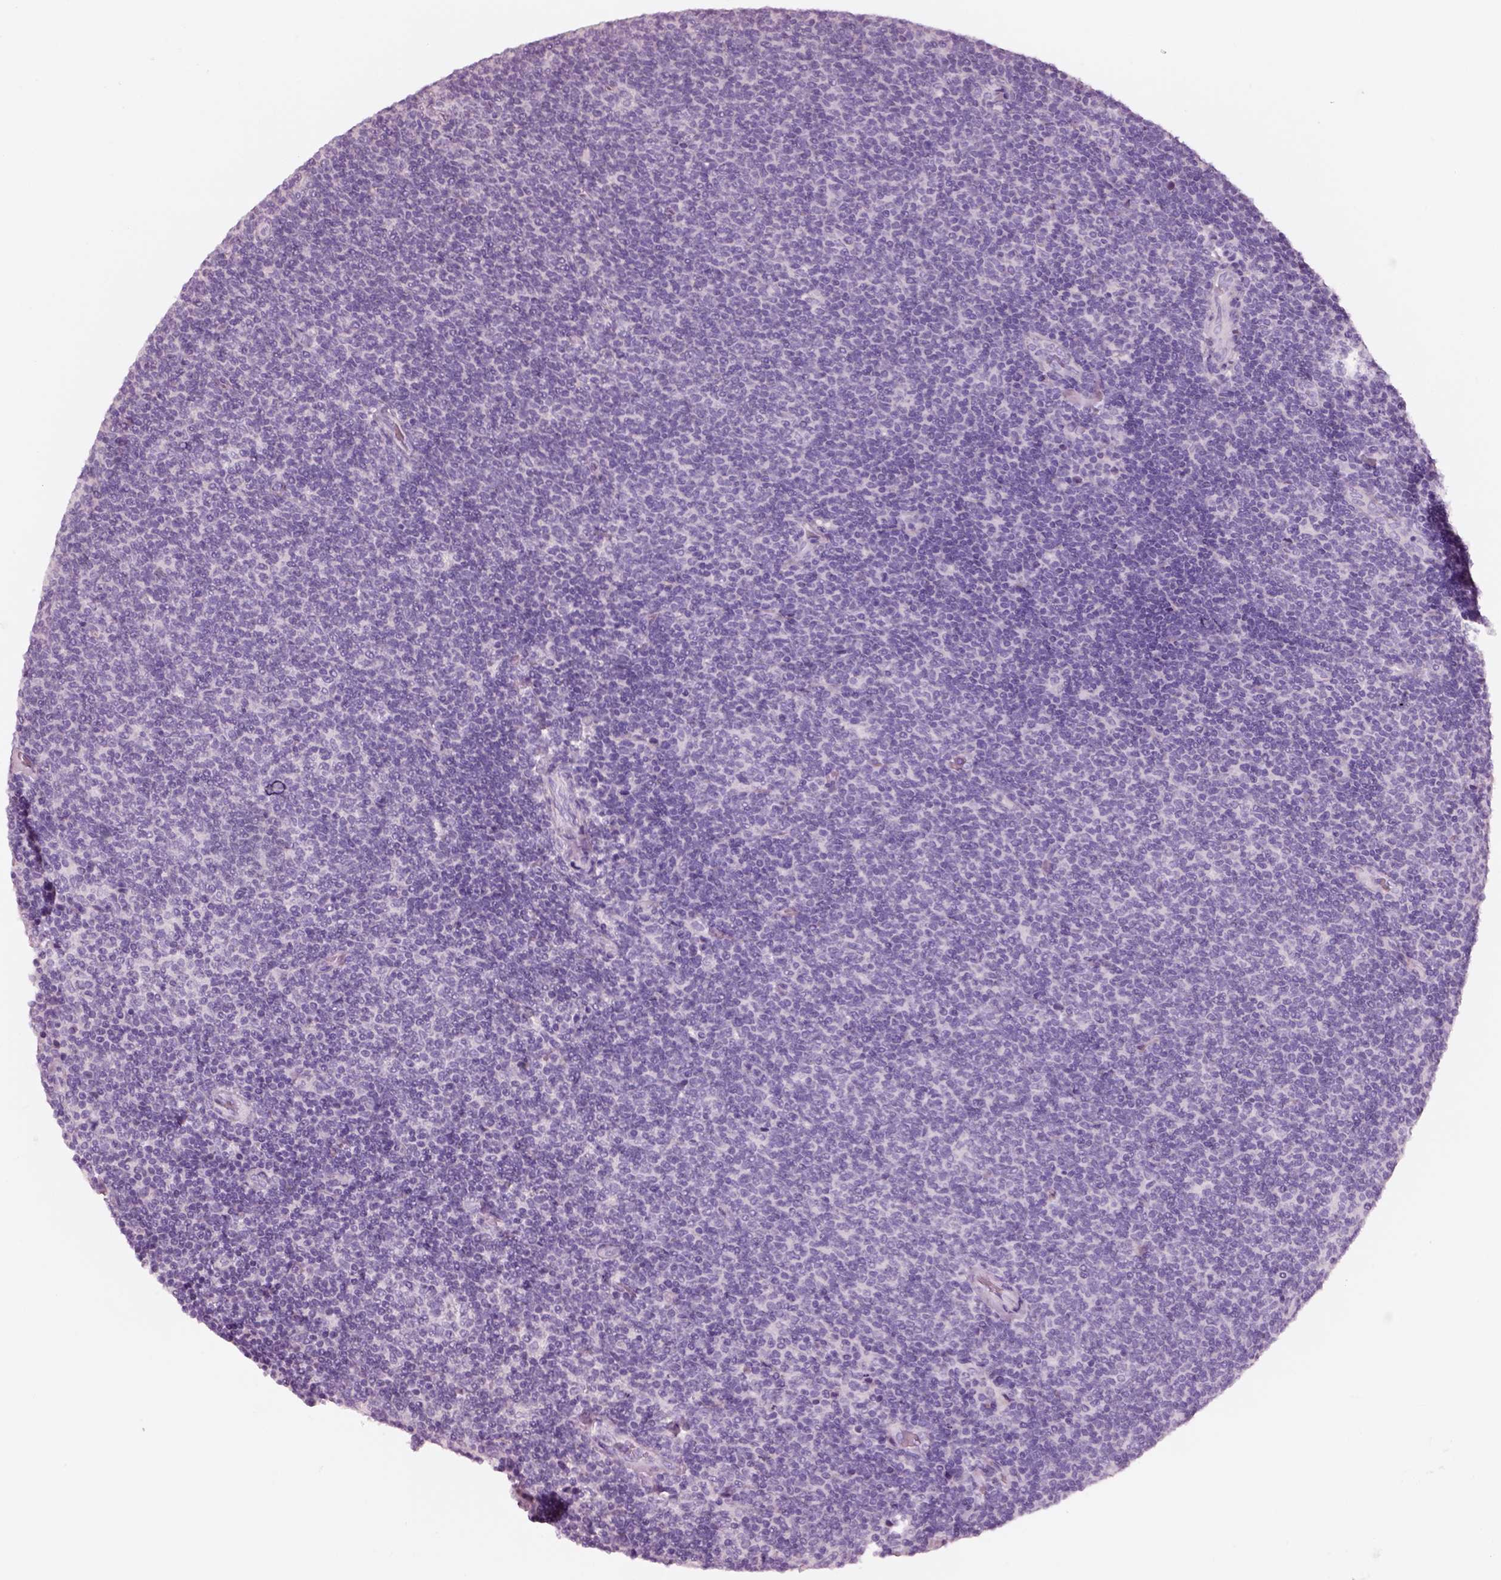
{"staining": {"intensity": "negative", "quantity": "none", "location": "none"}, "tissue": "lymphoma", "cell_type": "Tumor cells", "image_type": "cancer", "snomed": [{"axis": "morphology", "description": "Malignant lymphoma, non-Hodgkin's type, Low grade"}, {"axis": "topography", "description": "Lymph node"}], "caption": "This image is of malignant lymphoma, non-Hodgkin's type (low-grade) stained with immunohistochemistry to label a protein in brown with the nuclei are counter-stained blue. There is no expression in tumor cells.", "gene": "PNOC", "patient": {"sex": "male", "age": 52}}